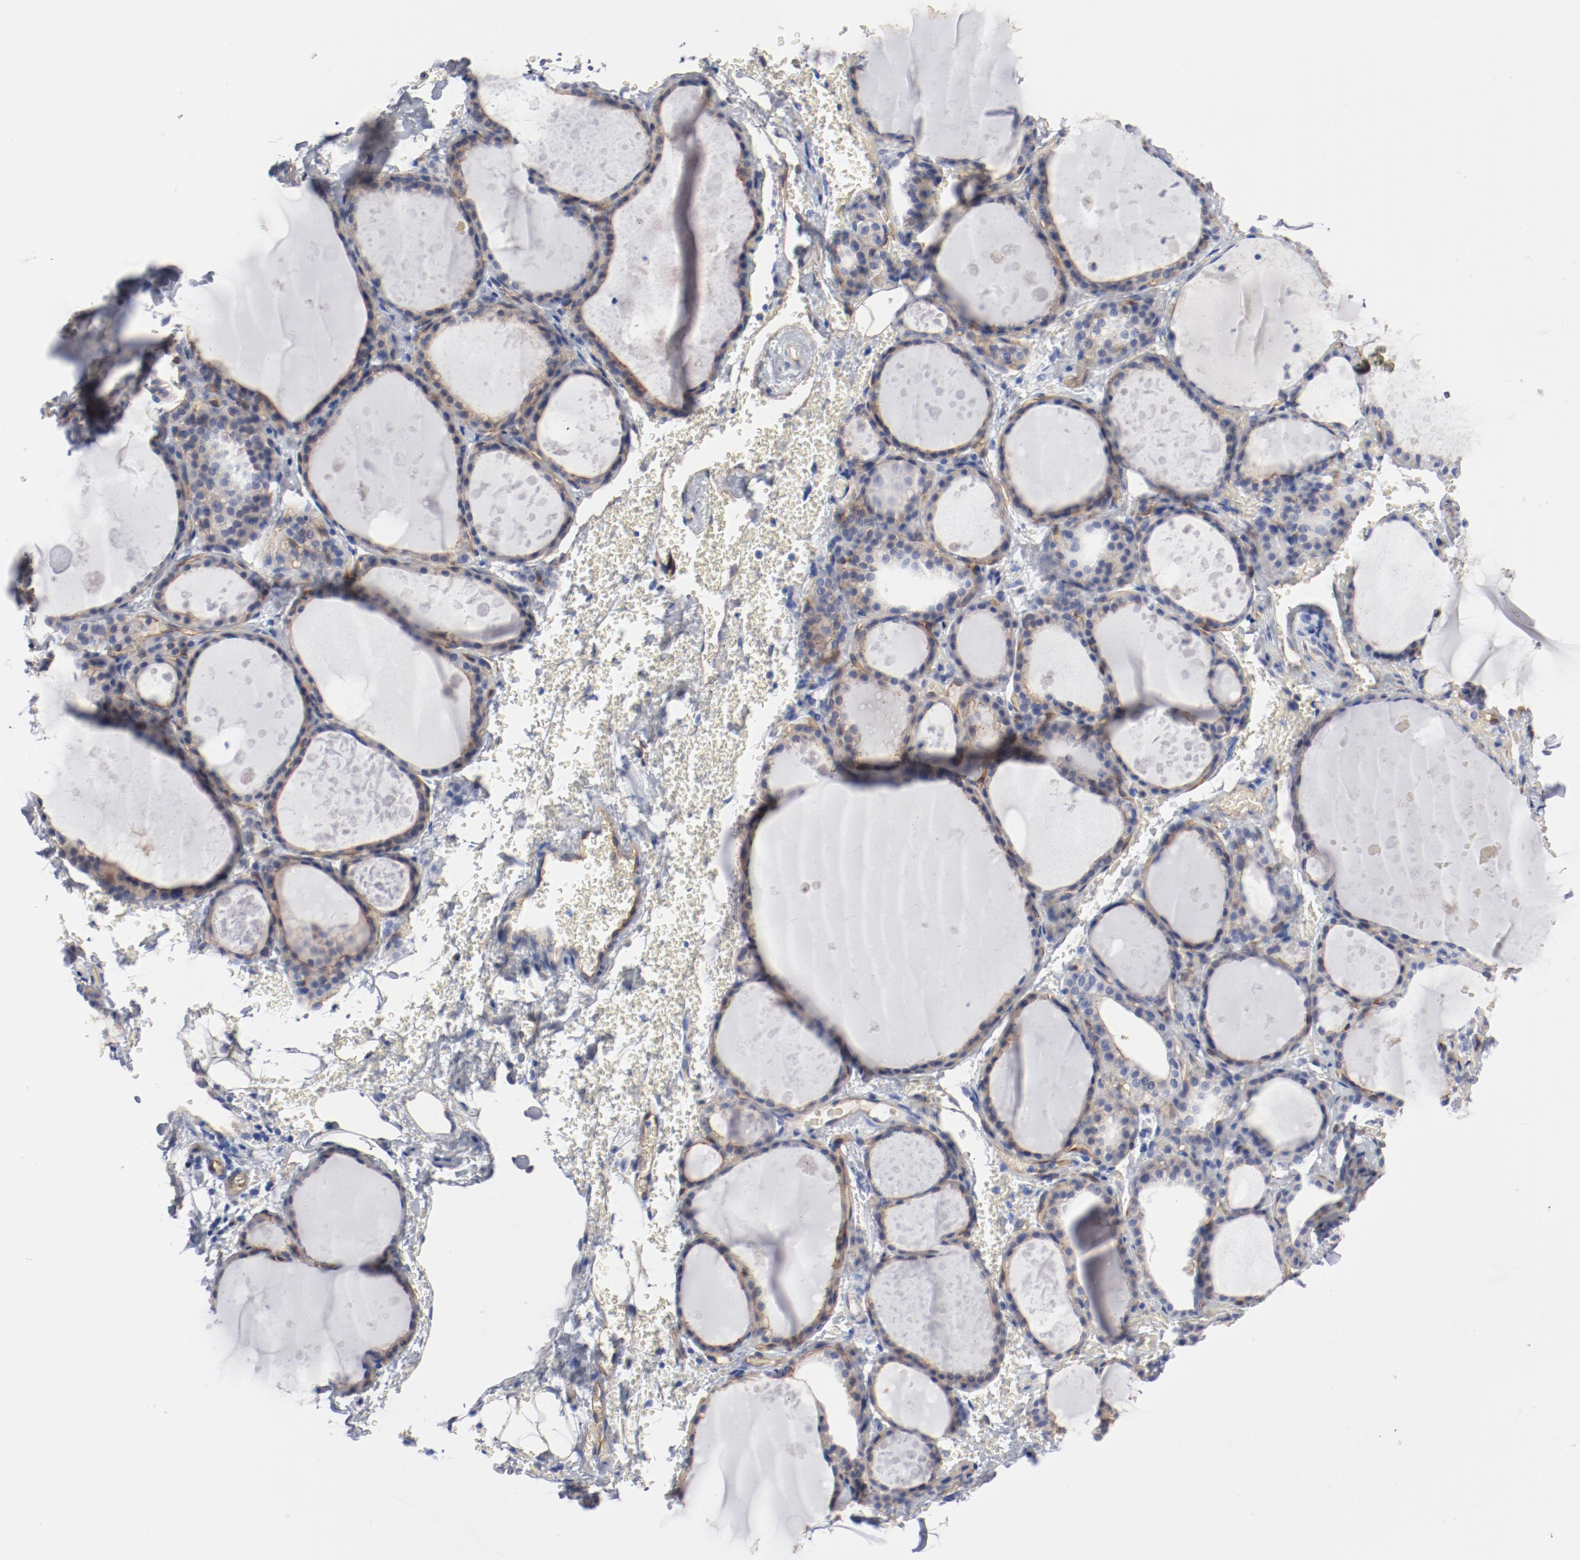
{"staining": {"intensity": "moderate", "quantity": ">75%", "location": "cytoplasmic/membranous"}, "tissue": "thyroid gland", "cell_type": "Glandular cells", "image_type": "normal", "snomed": [{"axis": "morphology", "description": "Normal tissue, NOS"}, {"axis": "topography", "description": "Thyroid gland"}], "caption": "Immunohistochemical staining of unremarkable human thyroid gland demonstrates >75% levels of moderate cytoplasmic/membranous protein staining in approximately >75% of glandular cells. The protein of interest is stained brown, and the nuclei are stained in blue (DAB (3,3'-diaminobenzidine) IHC with brightfield microscopy, high magnification).", "gene": "SHANK3", "patient": {"sex": "male", "age": 61}}